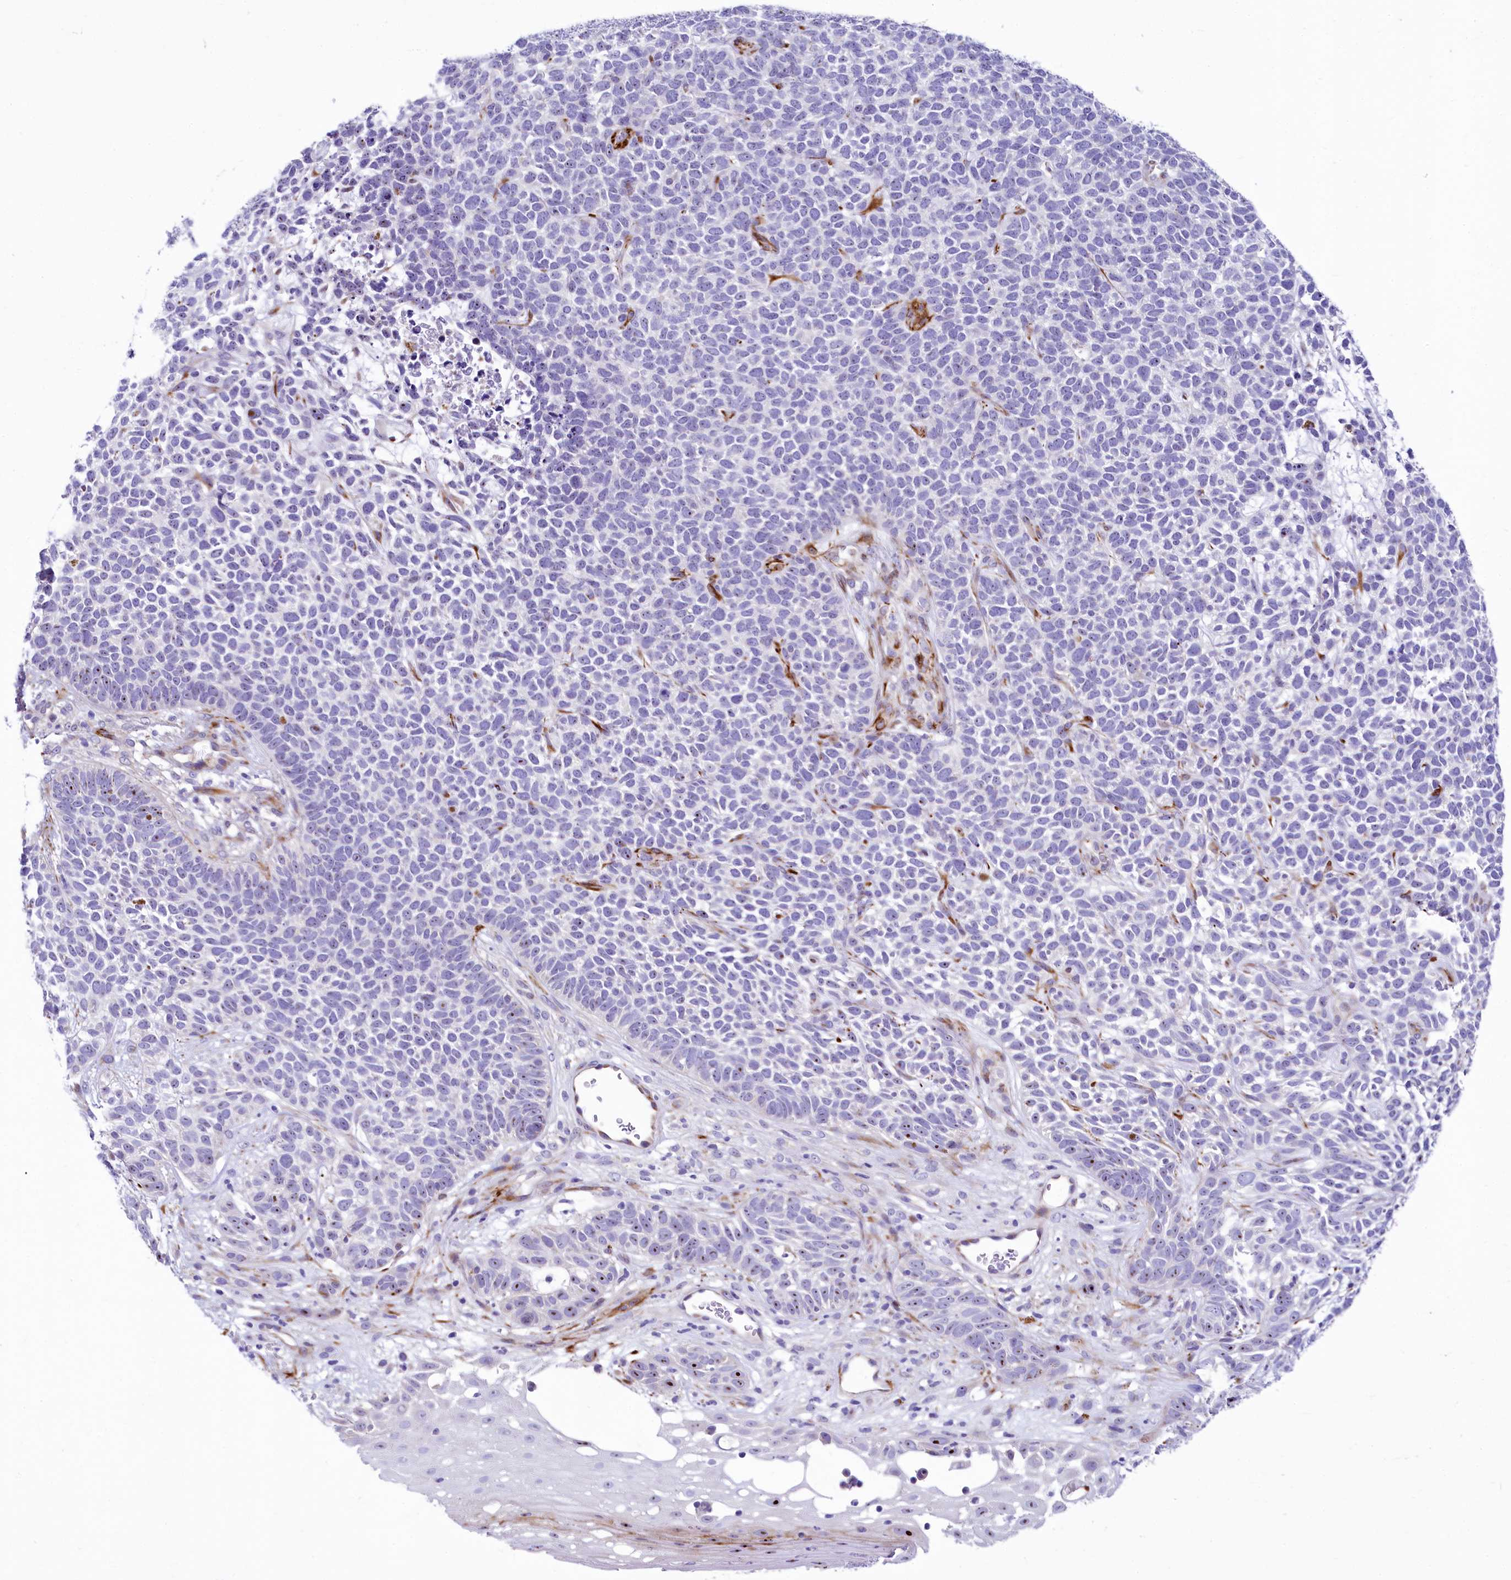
{"staining": {"intensity": "negative", "quantity": "none", "location": "none"}, "tissue": "skin cancer", "cell_type": "Tumor cells", "image_type": "cancer", "snomed": [{"axis": "morphology", "description": "Basal cell carcinoma"}, {"axis": "topography", "description": "Skin"}], "caption": "Human skin basal cell carcinoma stained for a protein using IHC reveals no positivity in tumor cells.", "gene": "SH3TC2", "patient": {"sex": "female", "age": 84}}